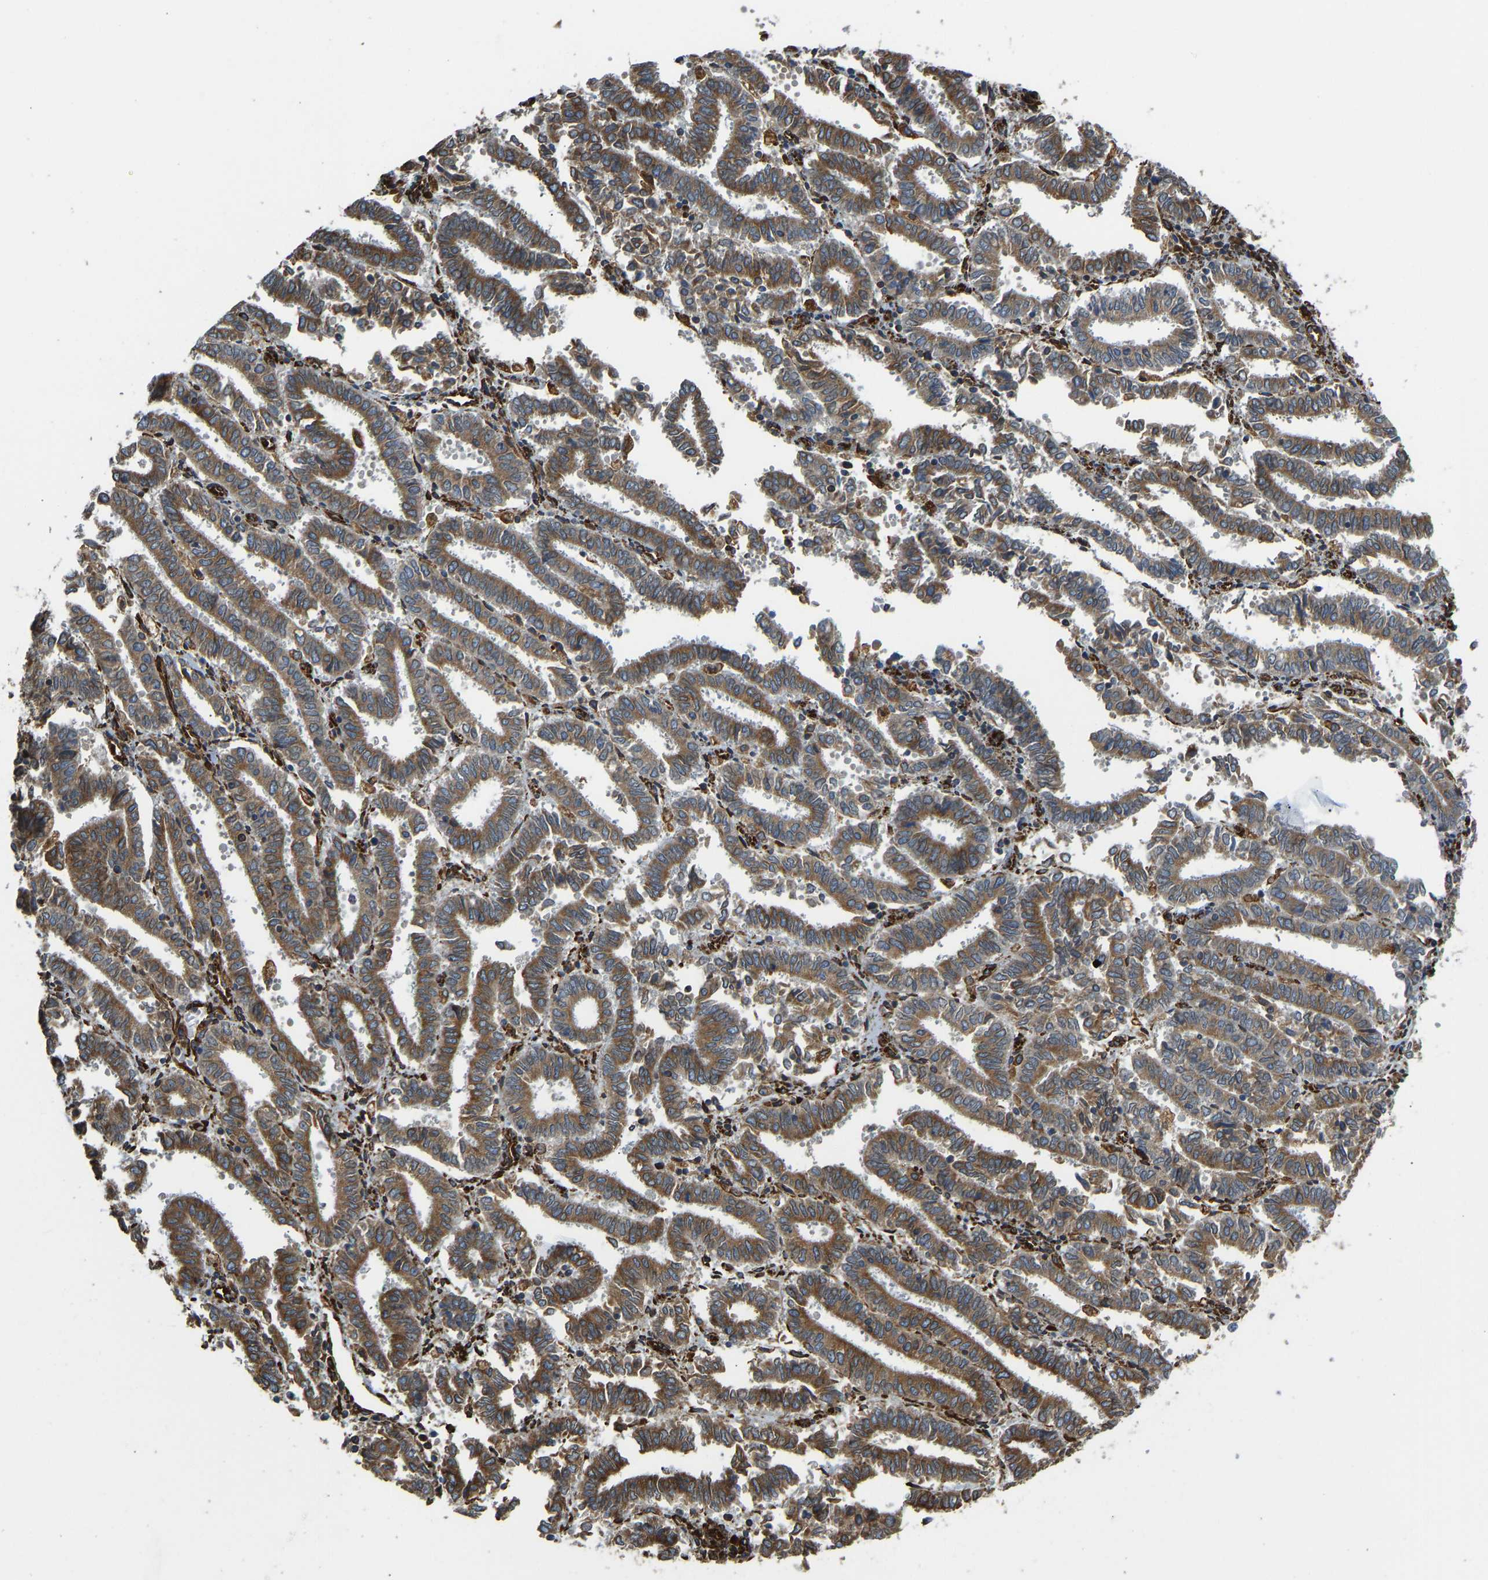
{"staining": {"intensity": "moderate", "quantity": ">75%", "location": "cytoplasmic/membranous"}, "tissue": "endometrial cancer", "cell_type": "Tumor cells", "image_type": "cancer", "snomed": [{"axis": "morphology", "description": "Adenocarcinoma, NOS"}, {"axis": "topography", "description": "Uterus"}], "caption": "DAB immunohistochemical staining of endometrial cancer demonstrates moderate cytoplasmic/membranous protein positivity in about >75% of tumor cells. (Brightfield microscopy of DAB IHC at high magnification).", "gene": "BEX3", "patient": {"sex": "female", "age": 83}}